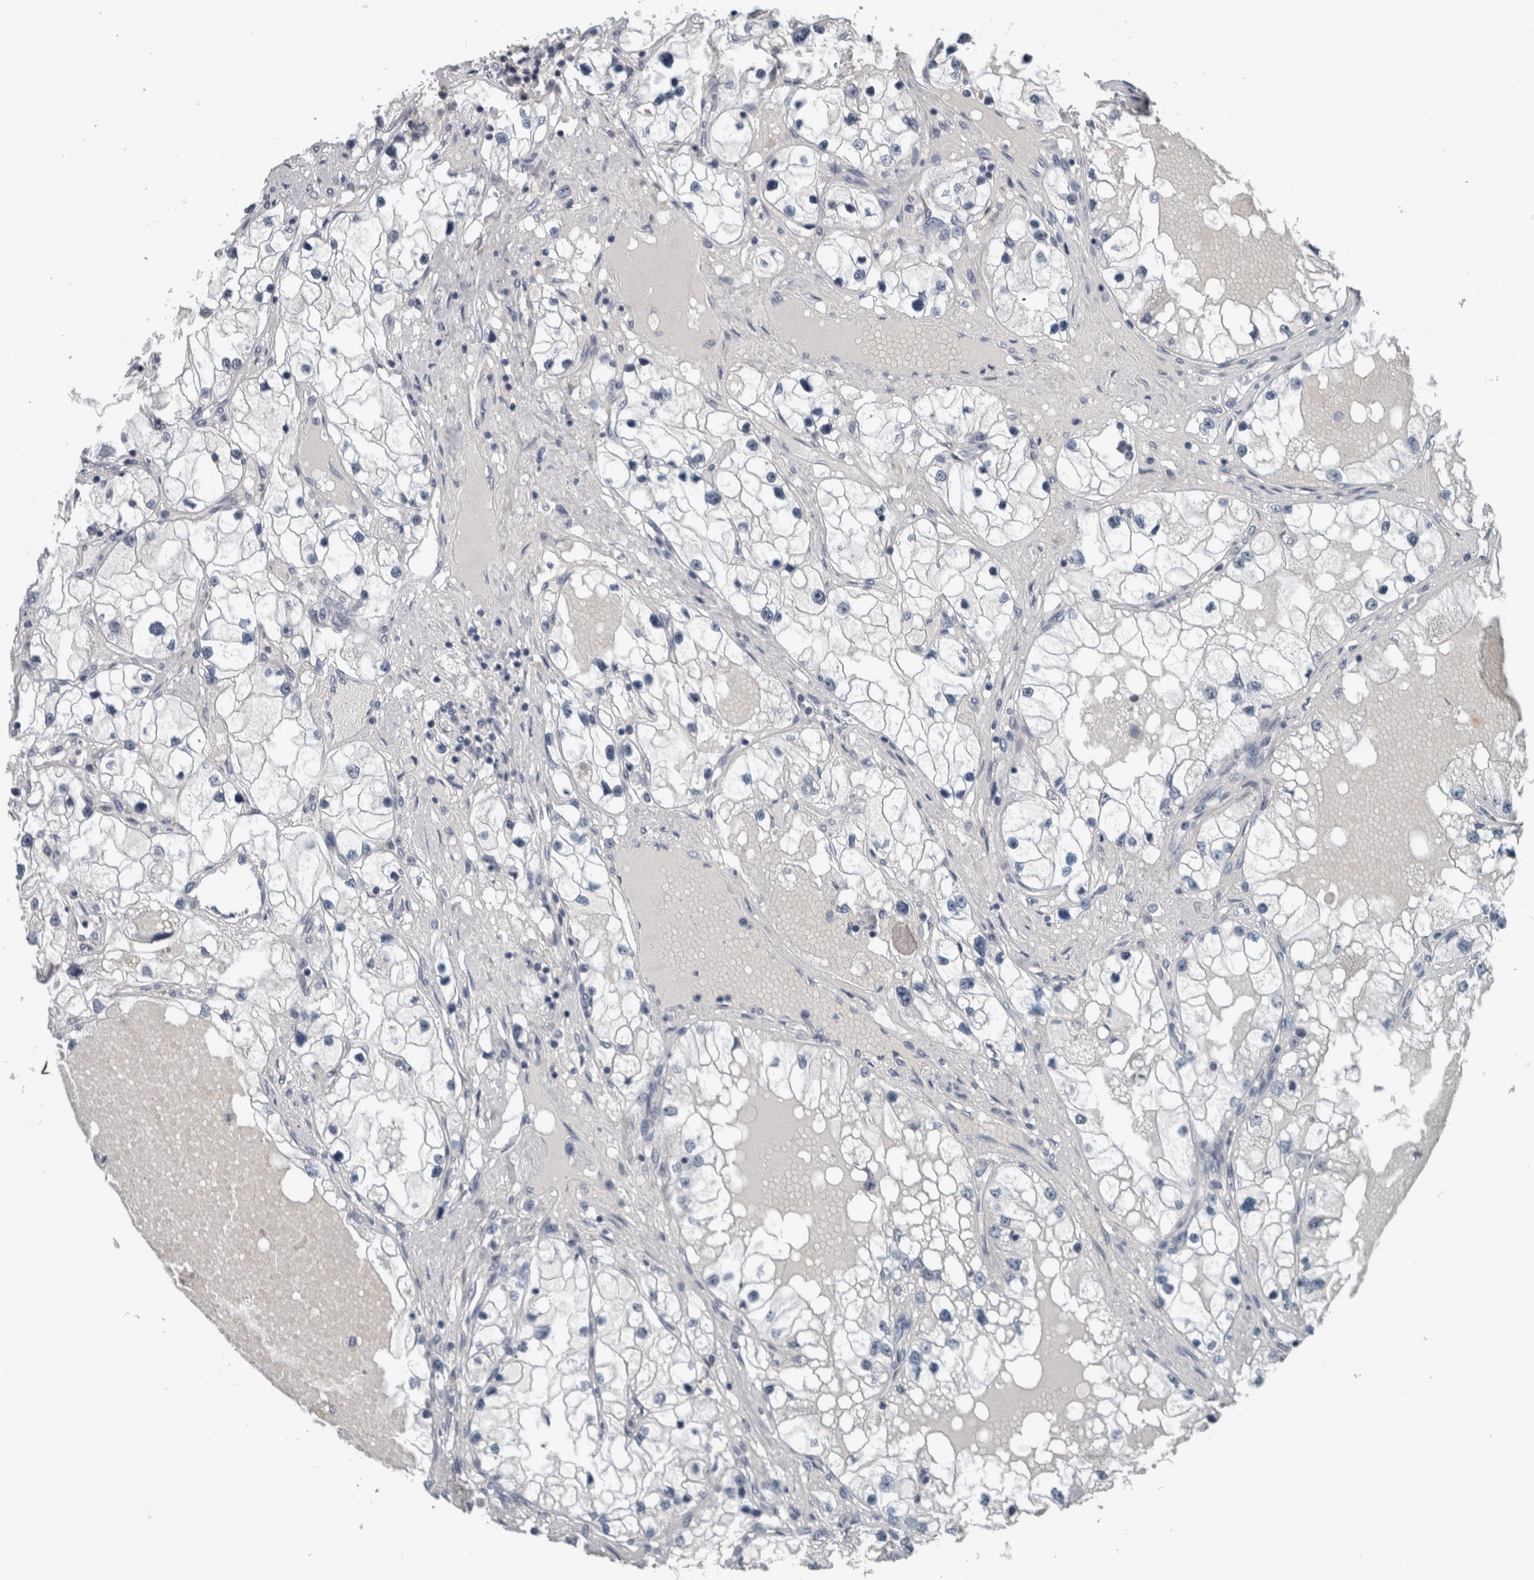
{"staining": {"intensity": "negative", "quantity": "none", "location": "none"}, "tissue": "renal cancer", "cell_type": "Tumor cells", "image_type": "cancer", "snomed": [{"axis": "morphology", "description": "Adenocarcinoma, NOS"}, {"axis": "topography", "description": "Kidney"}], "caption": "A micrograph of human renal cancer is negative for staining in tumor cells.", "gene": "MAFF", "patient": {"sex": "male", "age": 68}}